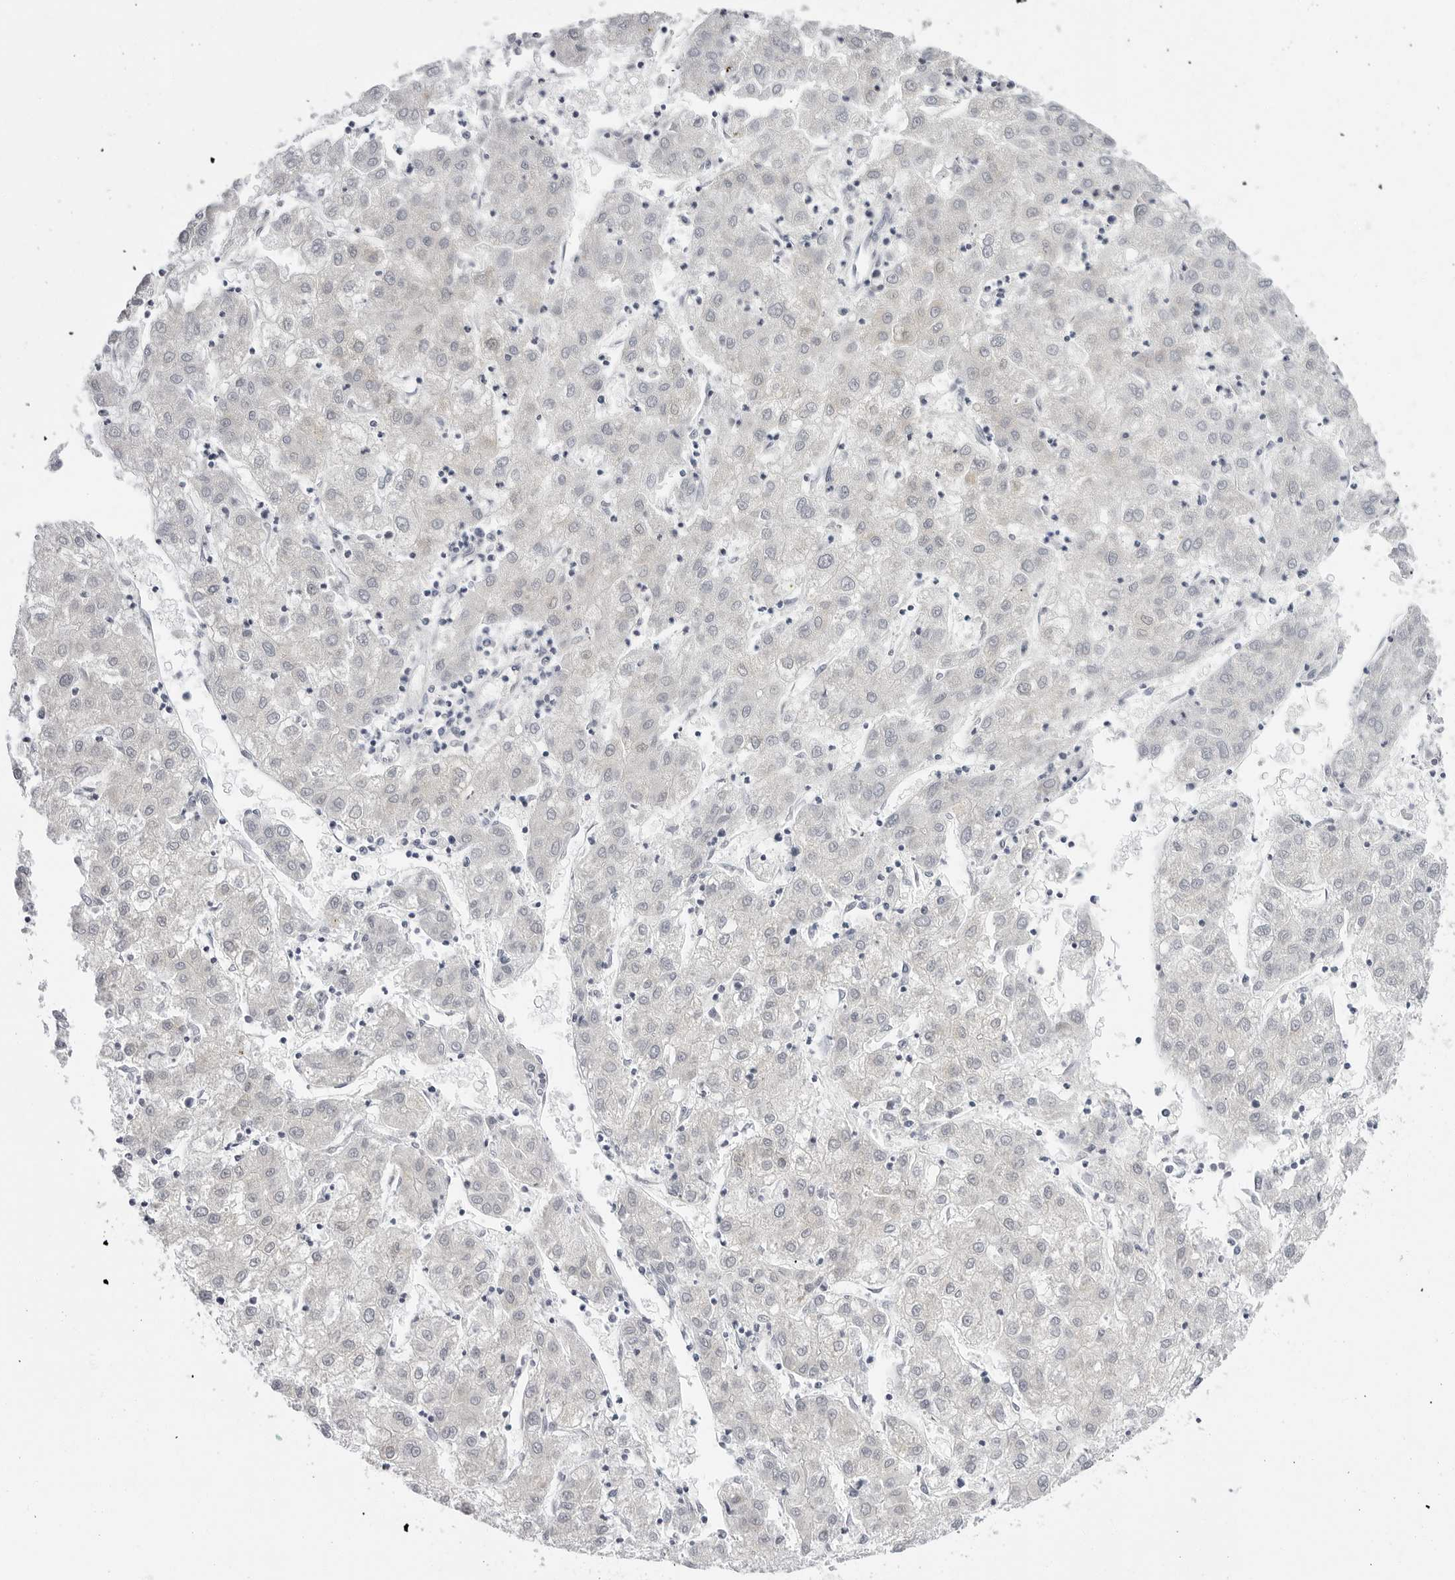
{"staining": {"intensity": "negative", "quantity": "none", "location": "none"}, "tissue": "liver cancer", "cell_type": "Tumor cells", "image_type": "cancer", "snomed": [{"axis": "morphology", "description": "Carcinoma, Hepatocellular, NOS"}, {"axis": "topography", "description": "Liver"}], "caption": "Tumor cells are negative for protein expression in human liver cancer (hepatocellular carcinoma).", "gene": "ERICH3", "patient": {"sex": "male", "age": 72}}